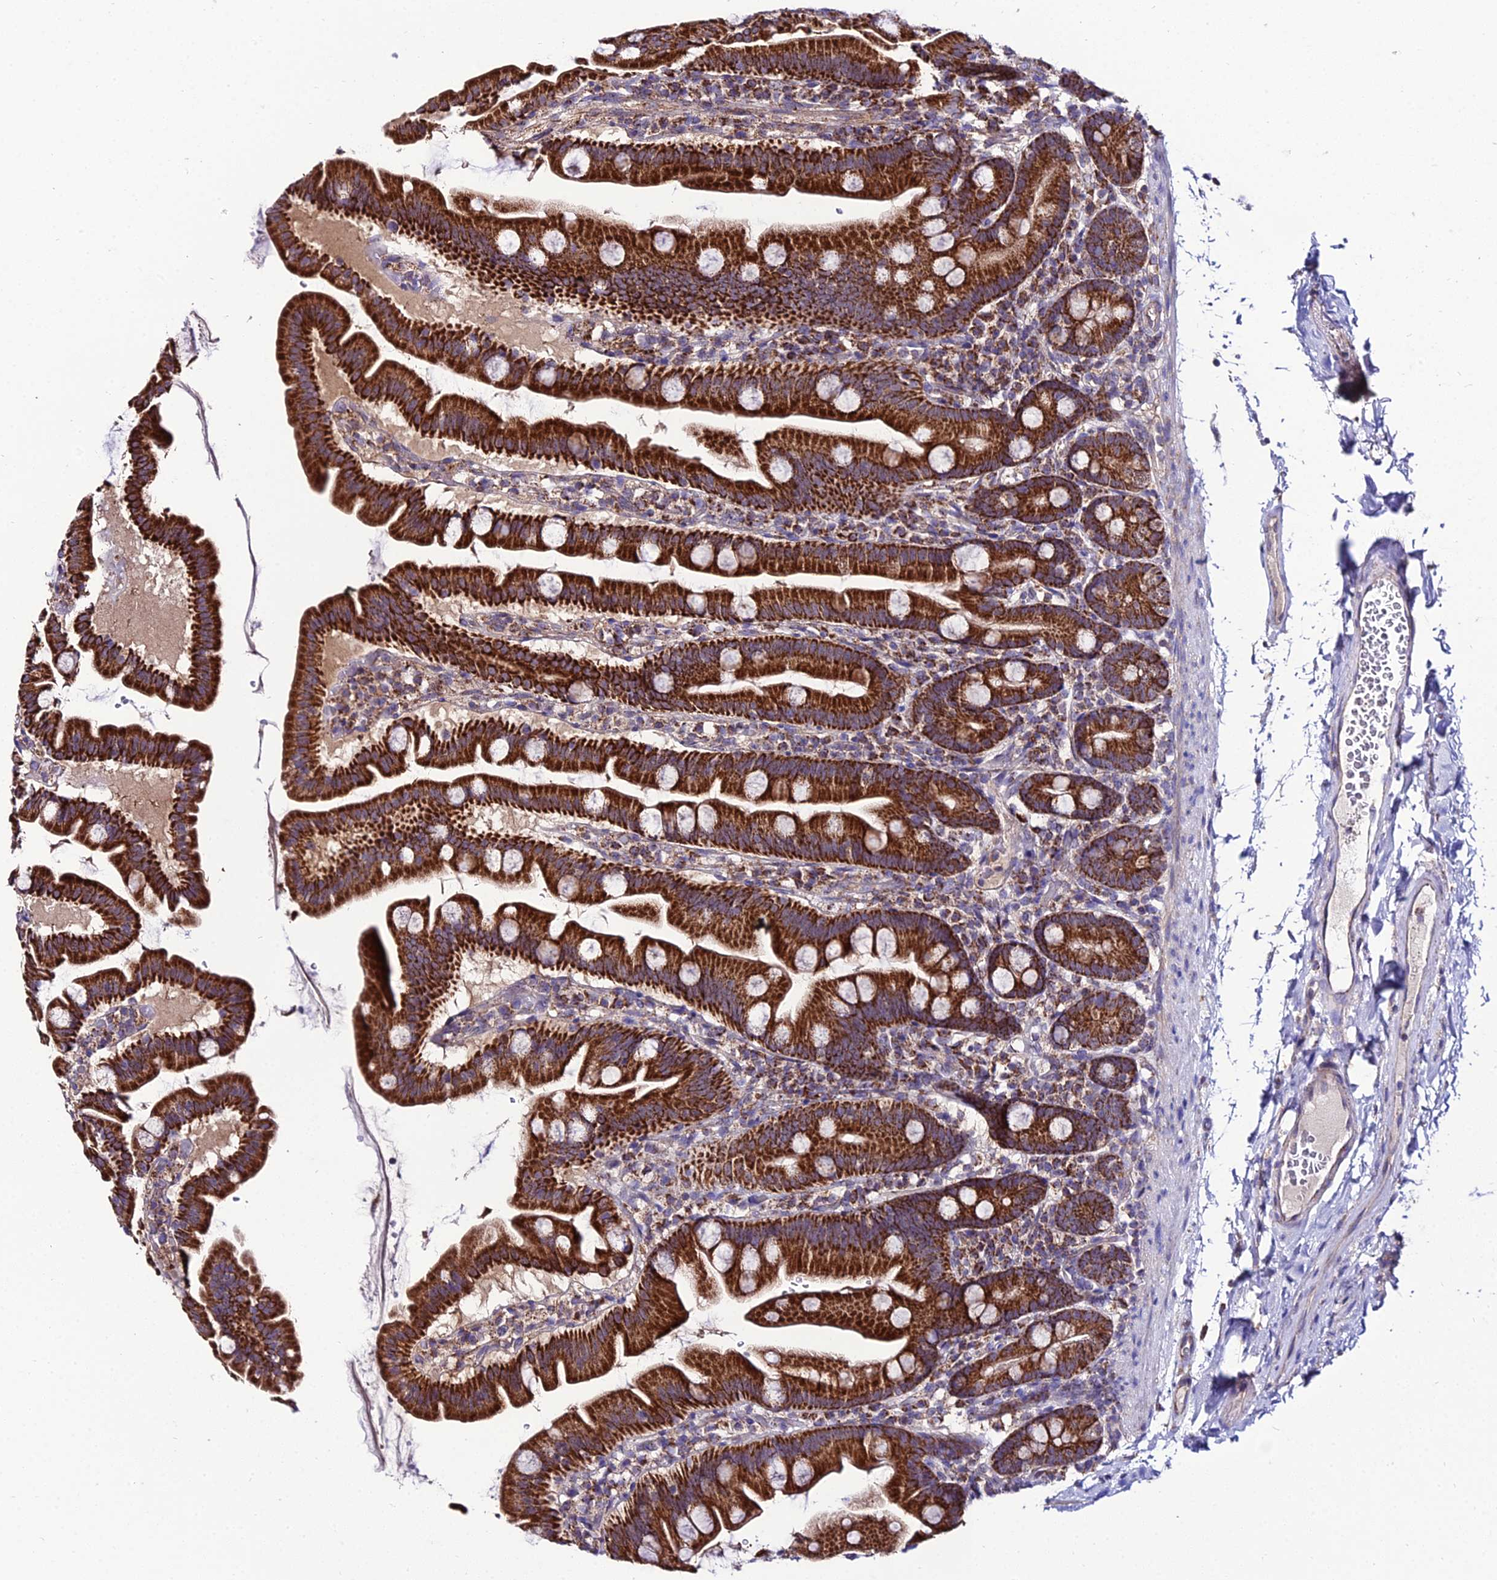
{"staining": {"intensity": "strong", "quantity": ">75%", "location": "cytoplasmic/membranous"}, "tissue": "small intestine", "cell_type": "Glandular cells", "image_type": "normal", "snomed": [{"axis": "morphology", "description": "Normal tissue, NOS"}, {"axis": "topography", "description": "Small intestine"}], "caption": "An IHC histopathology image of unremarkable tissue is shown. Protein staining in brown highlights strong cytoplasmic/membranous positivity in small intestine within glandular cells. Immunohistochemistry stains the protein in brown and the nuclei are stained blue.", "gene": "PSMD2", "patient": {"sex": "female", "age": 68}}